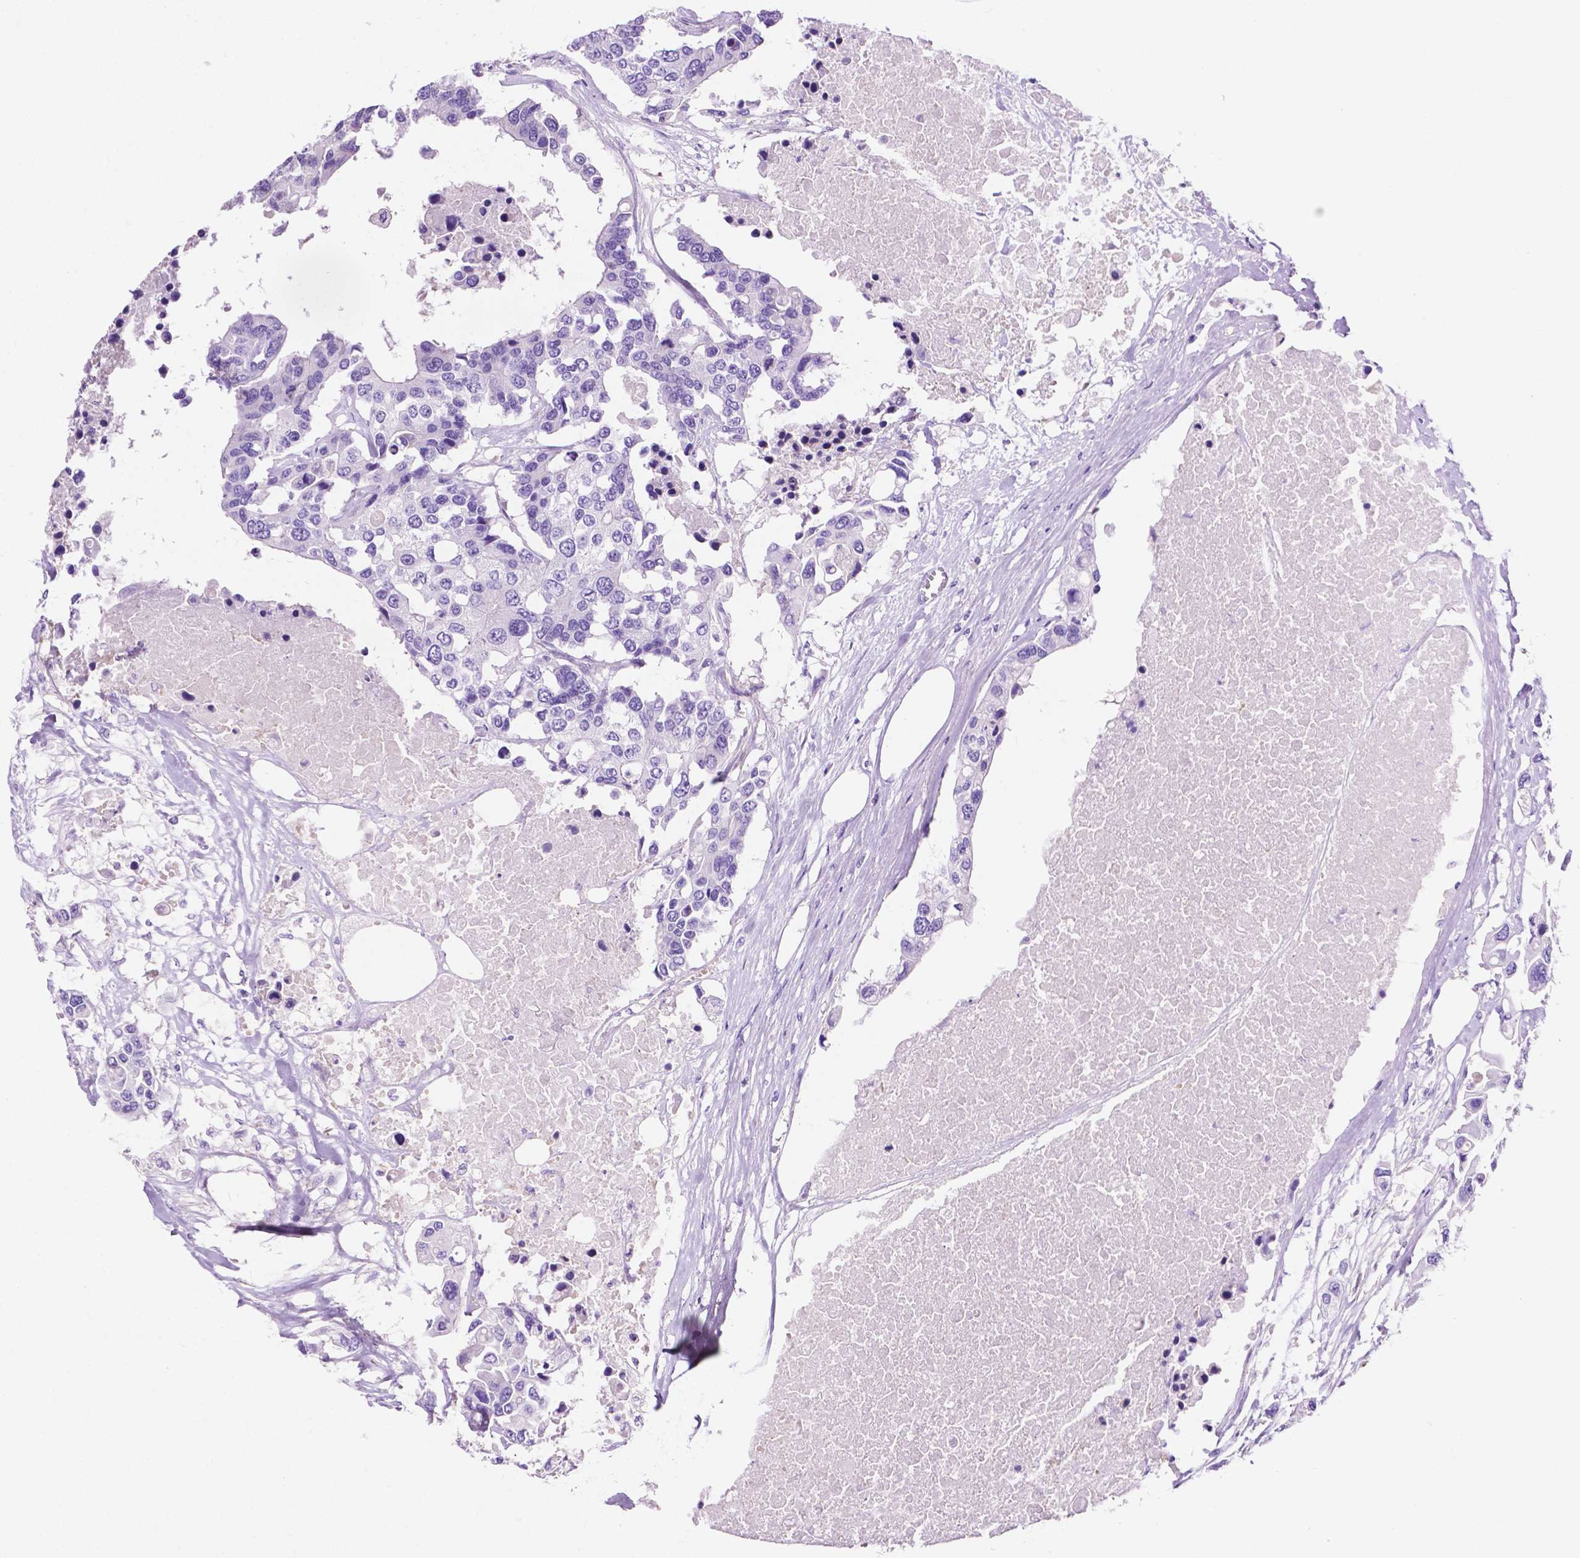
{"staining": {"intensity": "negative", "quantity": "none", "location": "none"}, "tissue": "colorectal cancer", "cell_type": "Tumor cells", "image_type": "cancer", "snomed": [{"axis": "morphology", "description": "Adenocarcinoma, NOS"}, {"axis": "topography", "description": "Colon"}], "caption": "There is no significant positivity in tumor cells of colorectal cancer (adenocarcinoma). (DAB immunohistochemistry (IHC) visualized using brightfield microscopy, high magnification).", "gene": "IGFN1", "patient": {"sex": "male", "age": 77}}